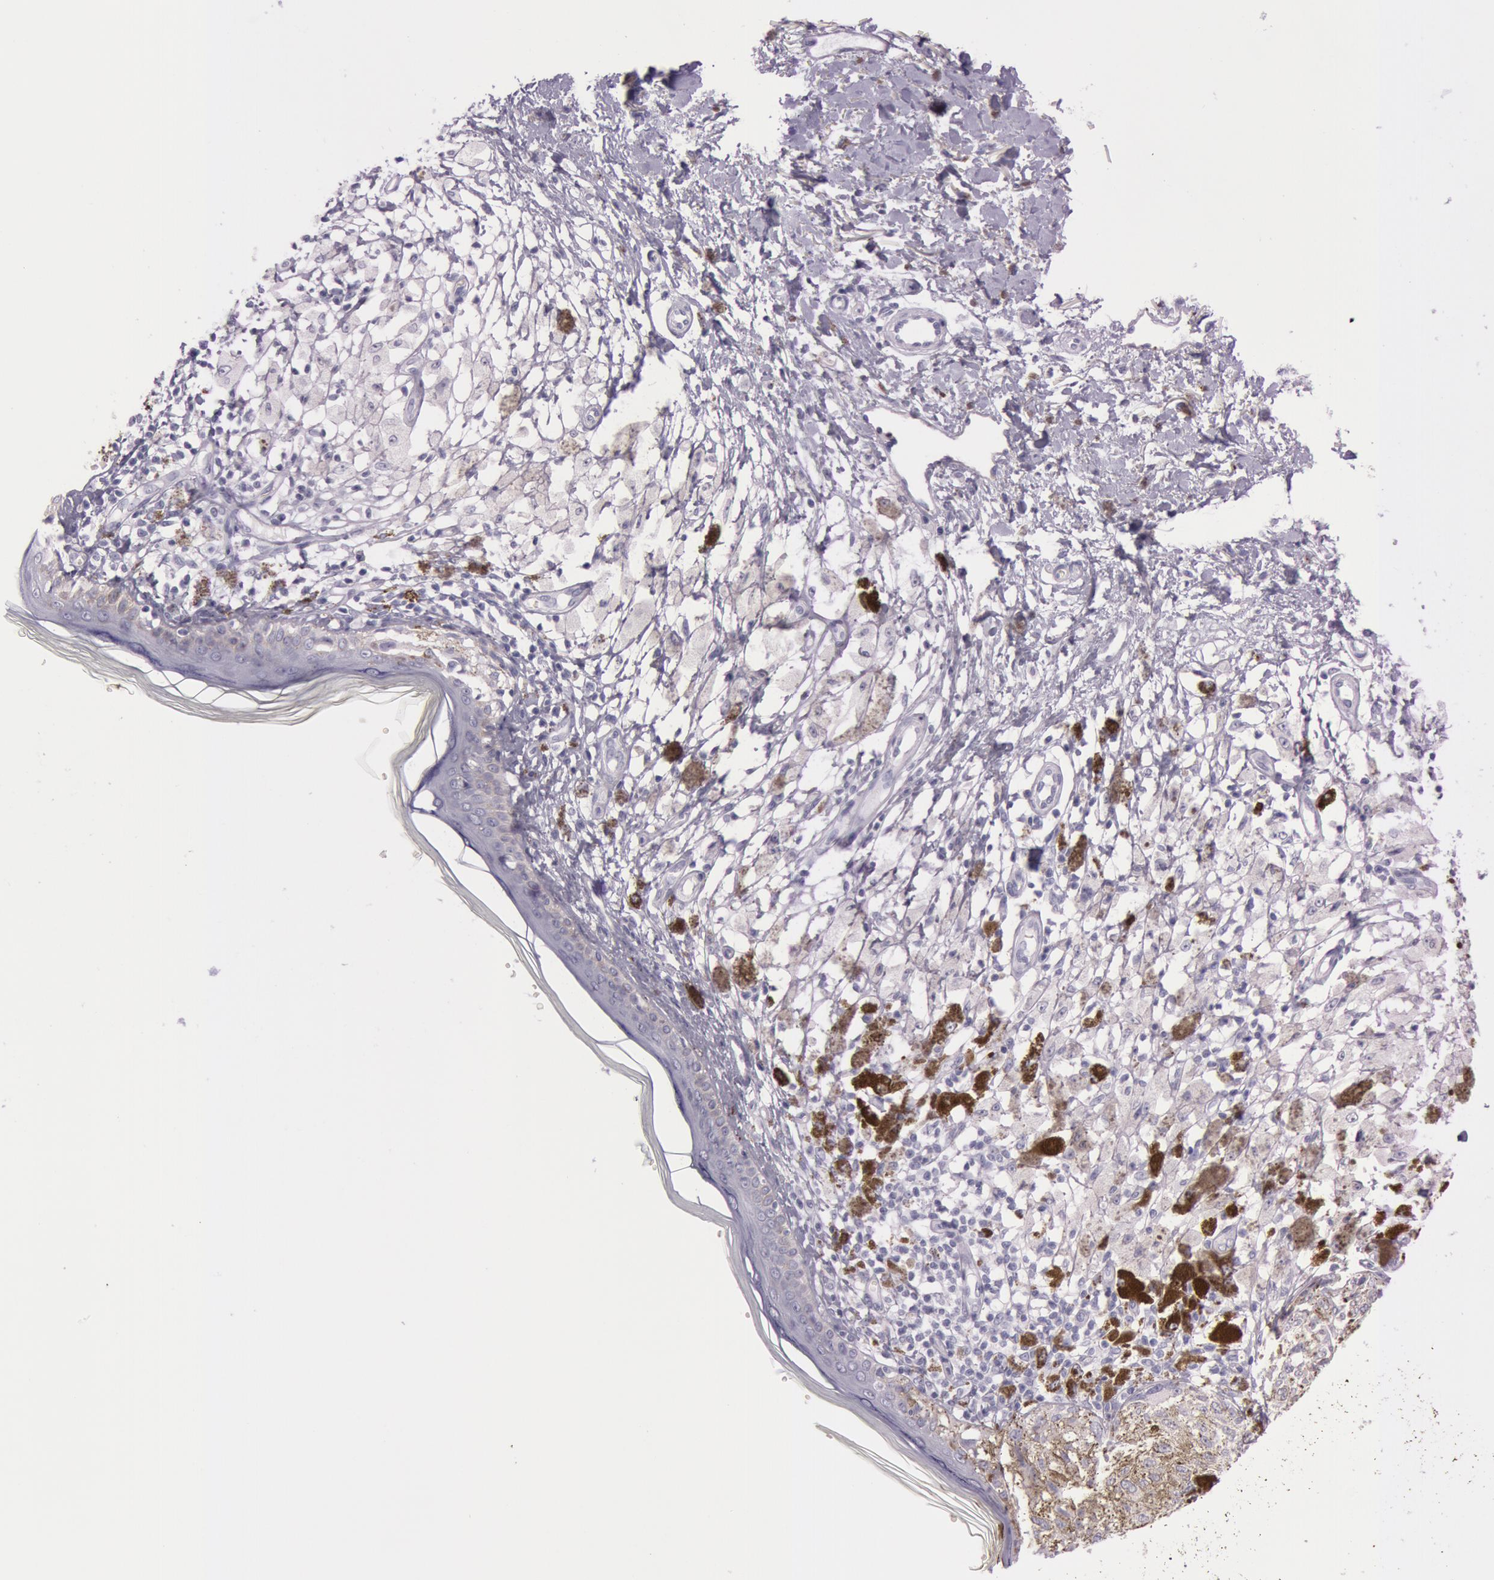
{"staining": {"intensity": "negative", "quantity": "none", "location": "none"}, "tissue": "melanoma", "cell_type": "Tumor cells", "image_type": "cancer", "snomed": [{"axis": "morphology", "description": "Malignant melanoma, NOS"}, {"axis": "topography", "description": "Skin"}], "caption": "Immunohistochemistry of malignant melanoma exhibits no positivity in tumor cells.", "gene": "FOLH1", "patient": {"sex": "male", "age": 88}}